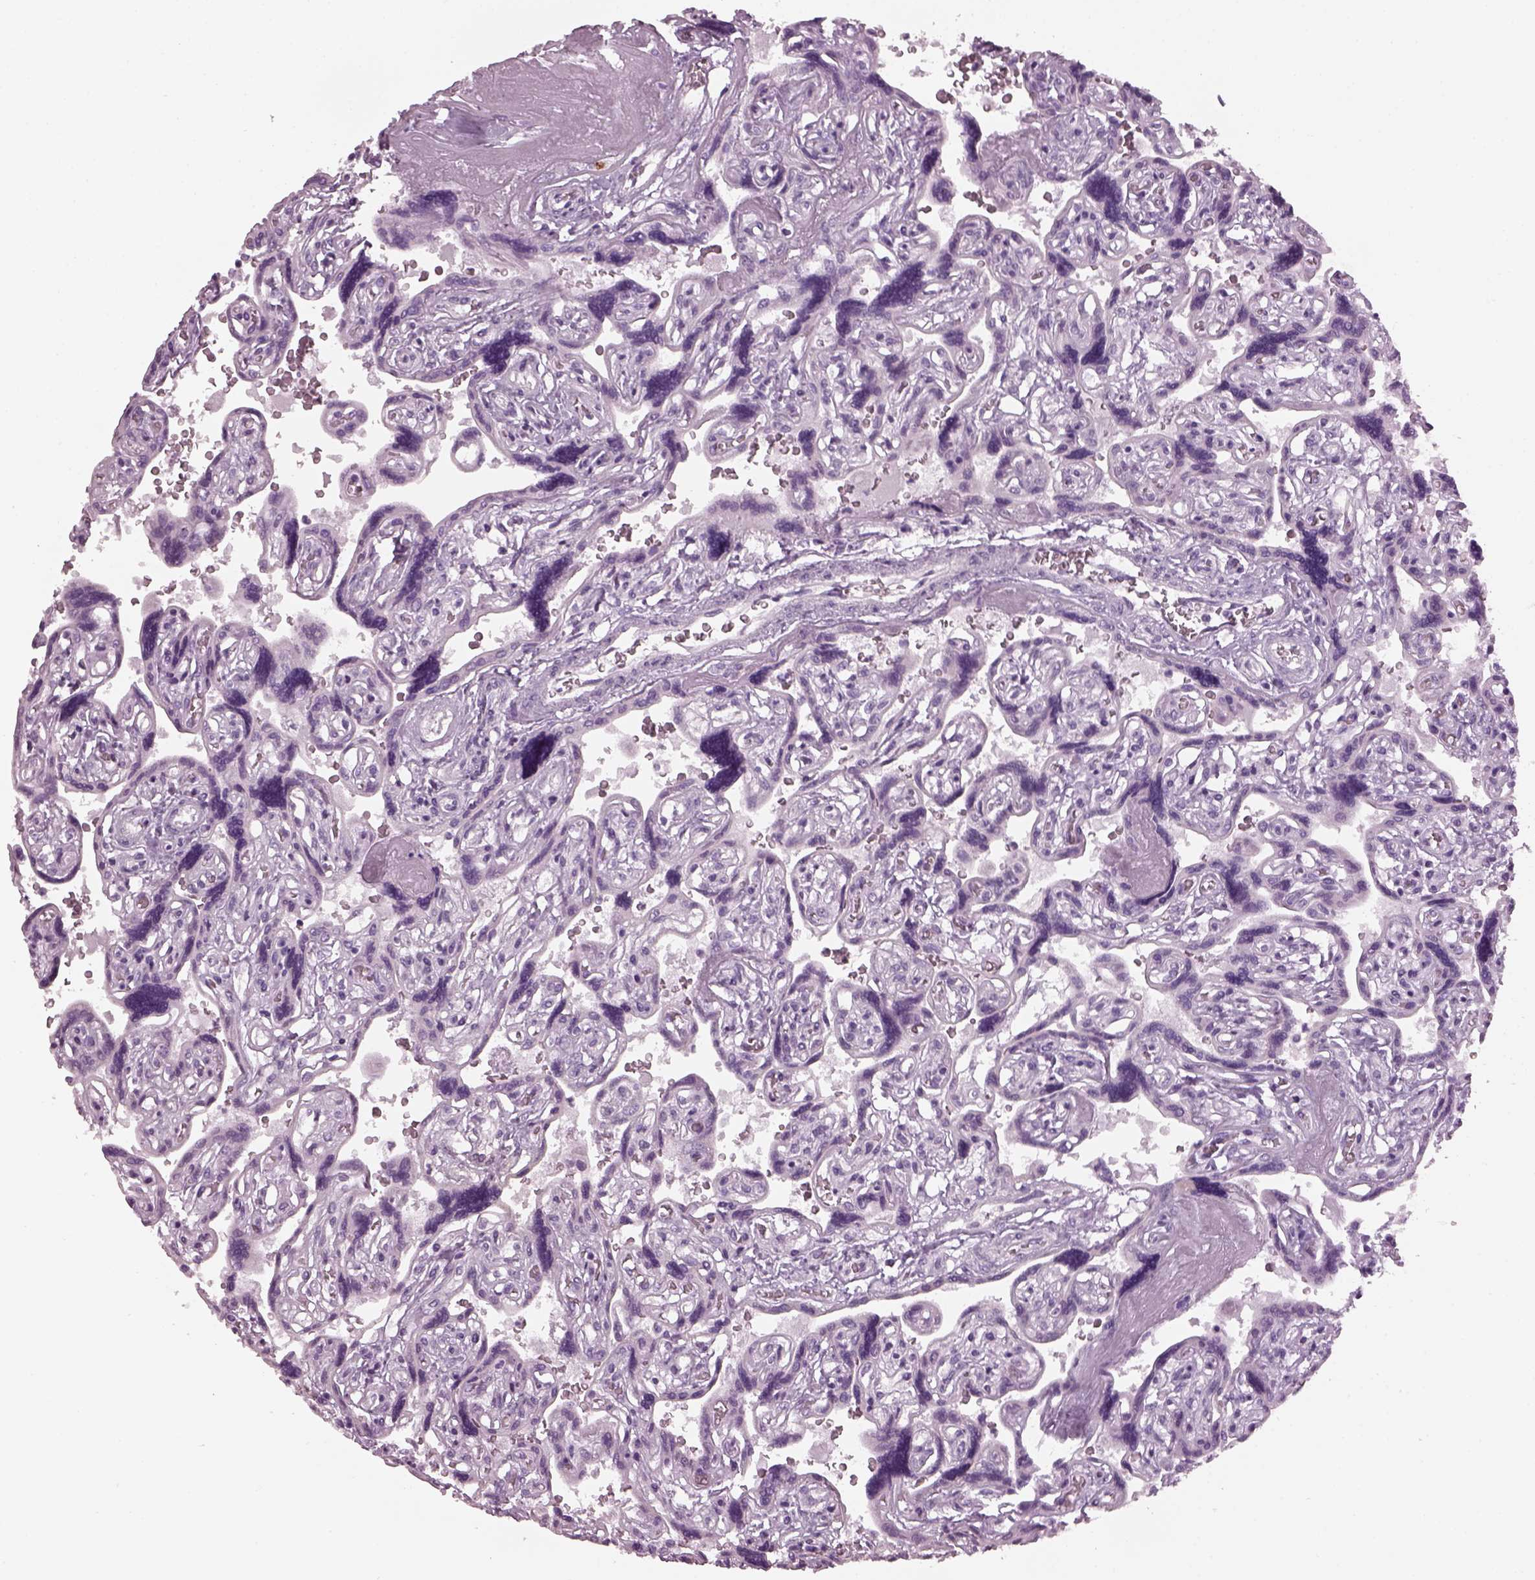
{"staining": {"intensity": "negative", "quantity": "none", "location": "none"}, "tissue": "placenta", "cell_type": "Decidual cells", "image_type": "normal", "snomed": [{"axis": "morphology", "description": "Normal tissue, NOS"}, {"axis": "topography", "description": "Placenta"}], "caption": "IHC micrograph of benign placenta: human placenta stained with DAB shows no significant protein positivity in decidual cells.", "gene": "PDC", "patient": {"sex": "female", "age": 32}}